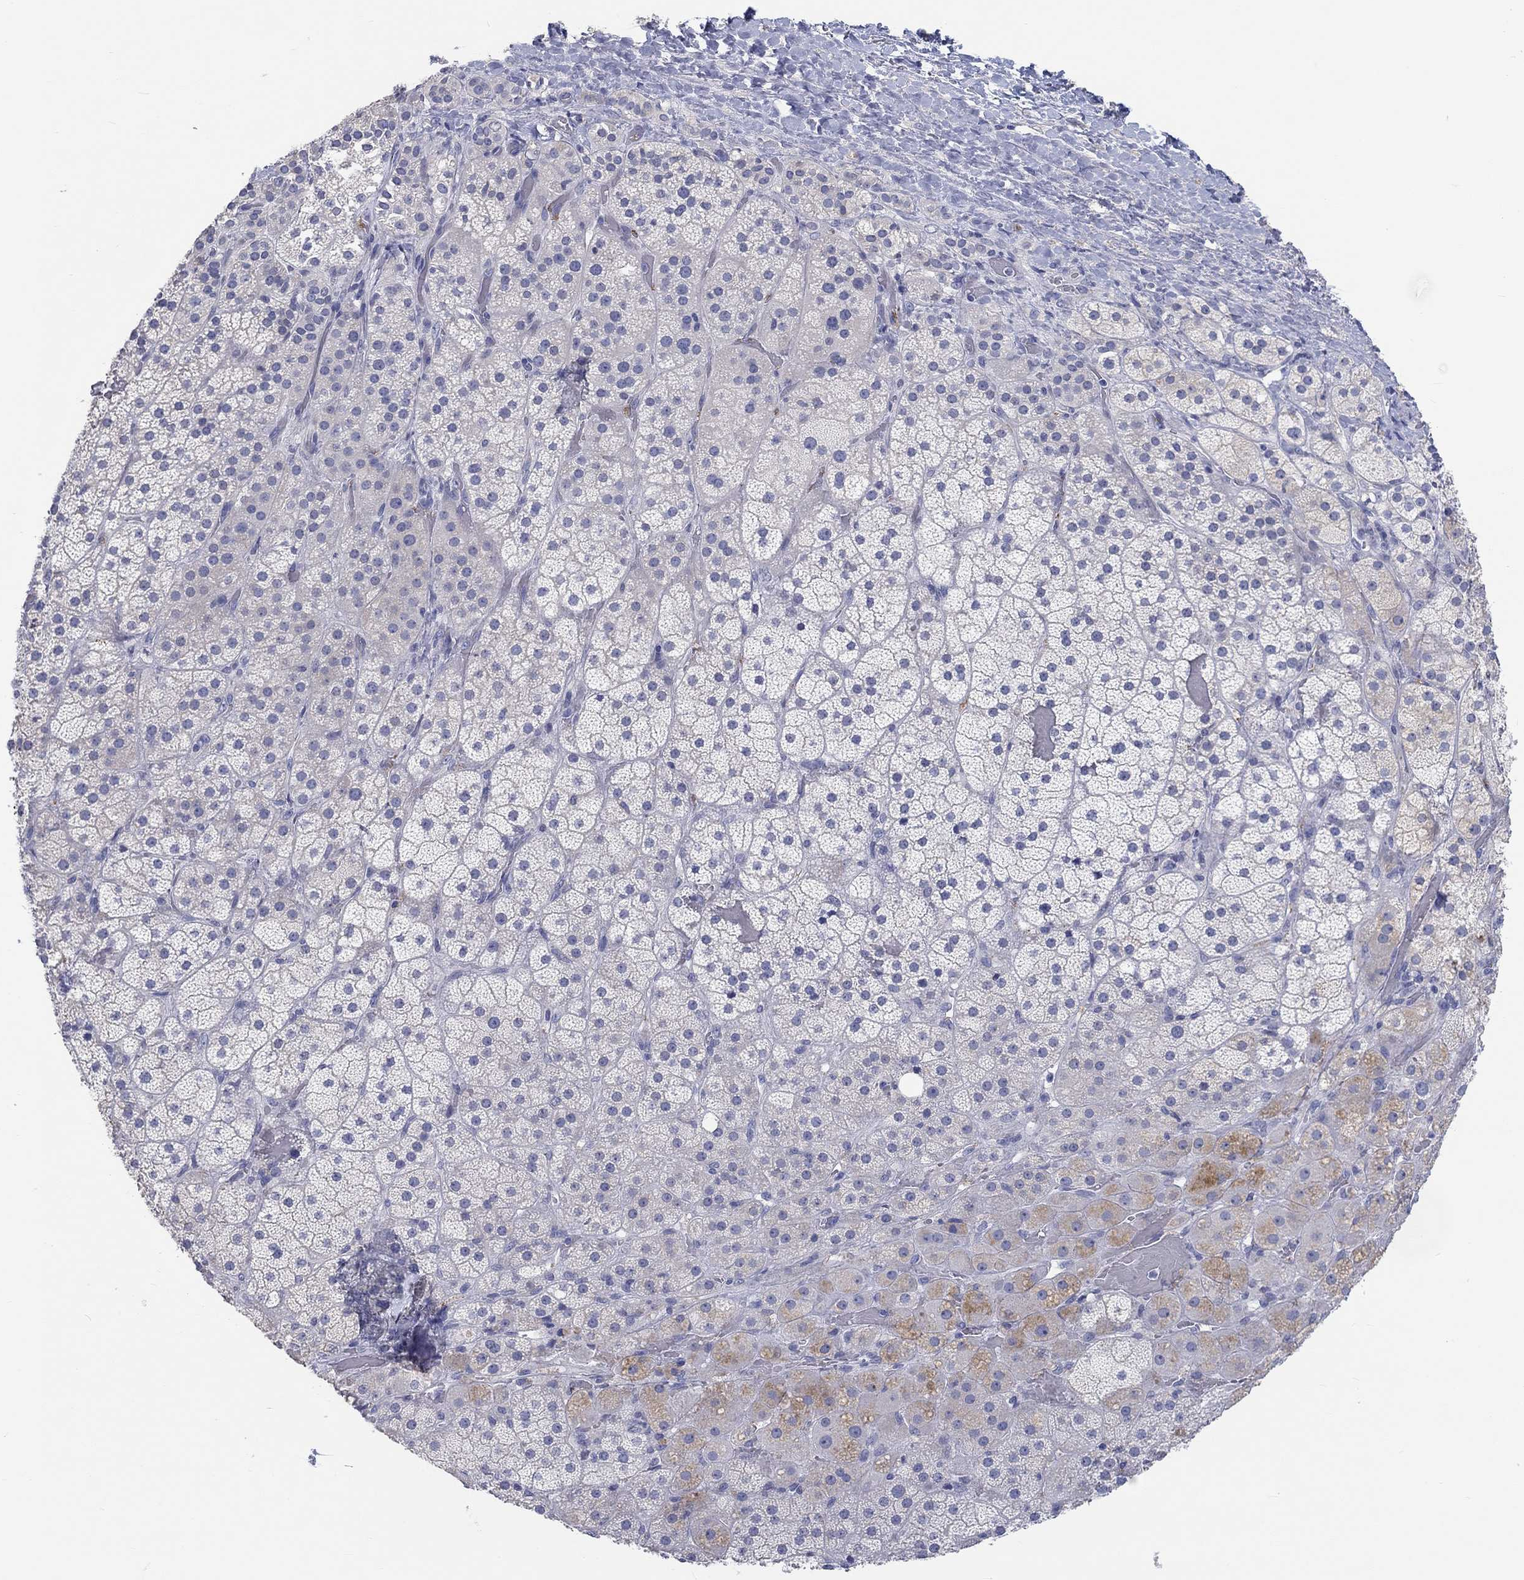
{"staining": {"intensity": "moderate", "quantity": "<25%", "location": "cytoplasmic/membranous"}, "tissue": "adrenal gland", "cell_type": "Glandular cells", "image_type": "normal", "snomed": [{"axis": "morphology", "description": "Normal tissue, NOS"}, {"axis": "topography", "description": "Adrenal gland"}], "caption": "Protein staining of normal adrenal gland reveals moderate cytoplasmic/membranous staining in about <25% of glandular cells.", "gene": "LRRC4C", "patient": {"sex": "male", "age": 57}}